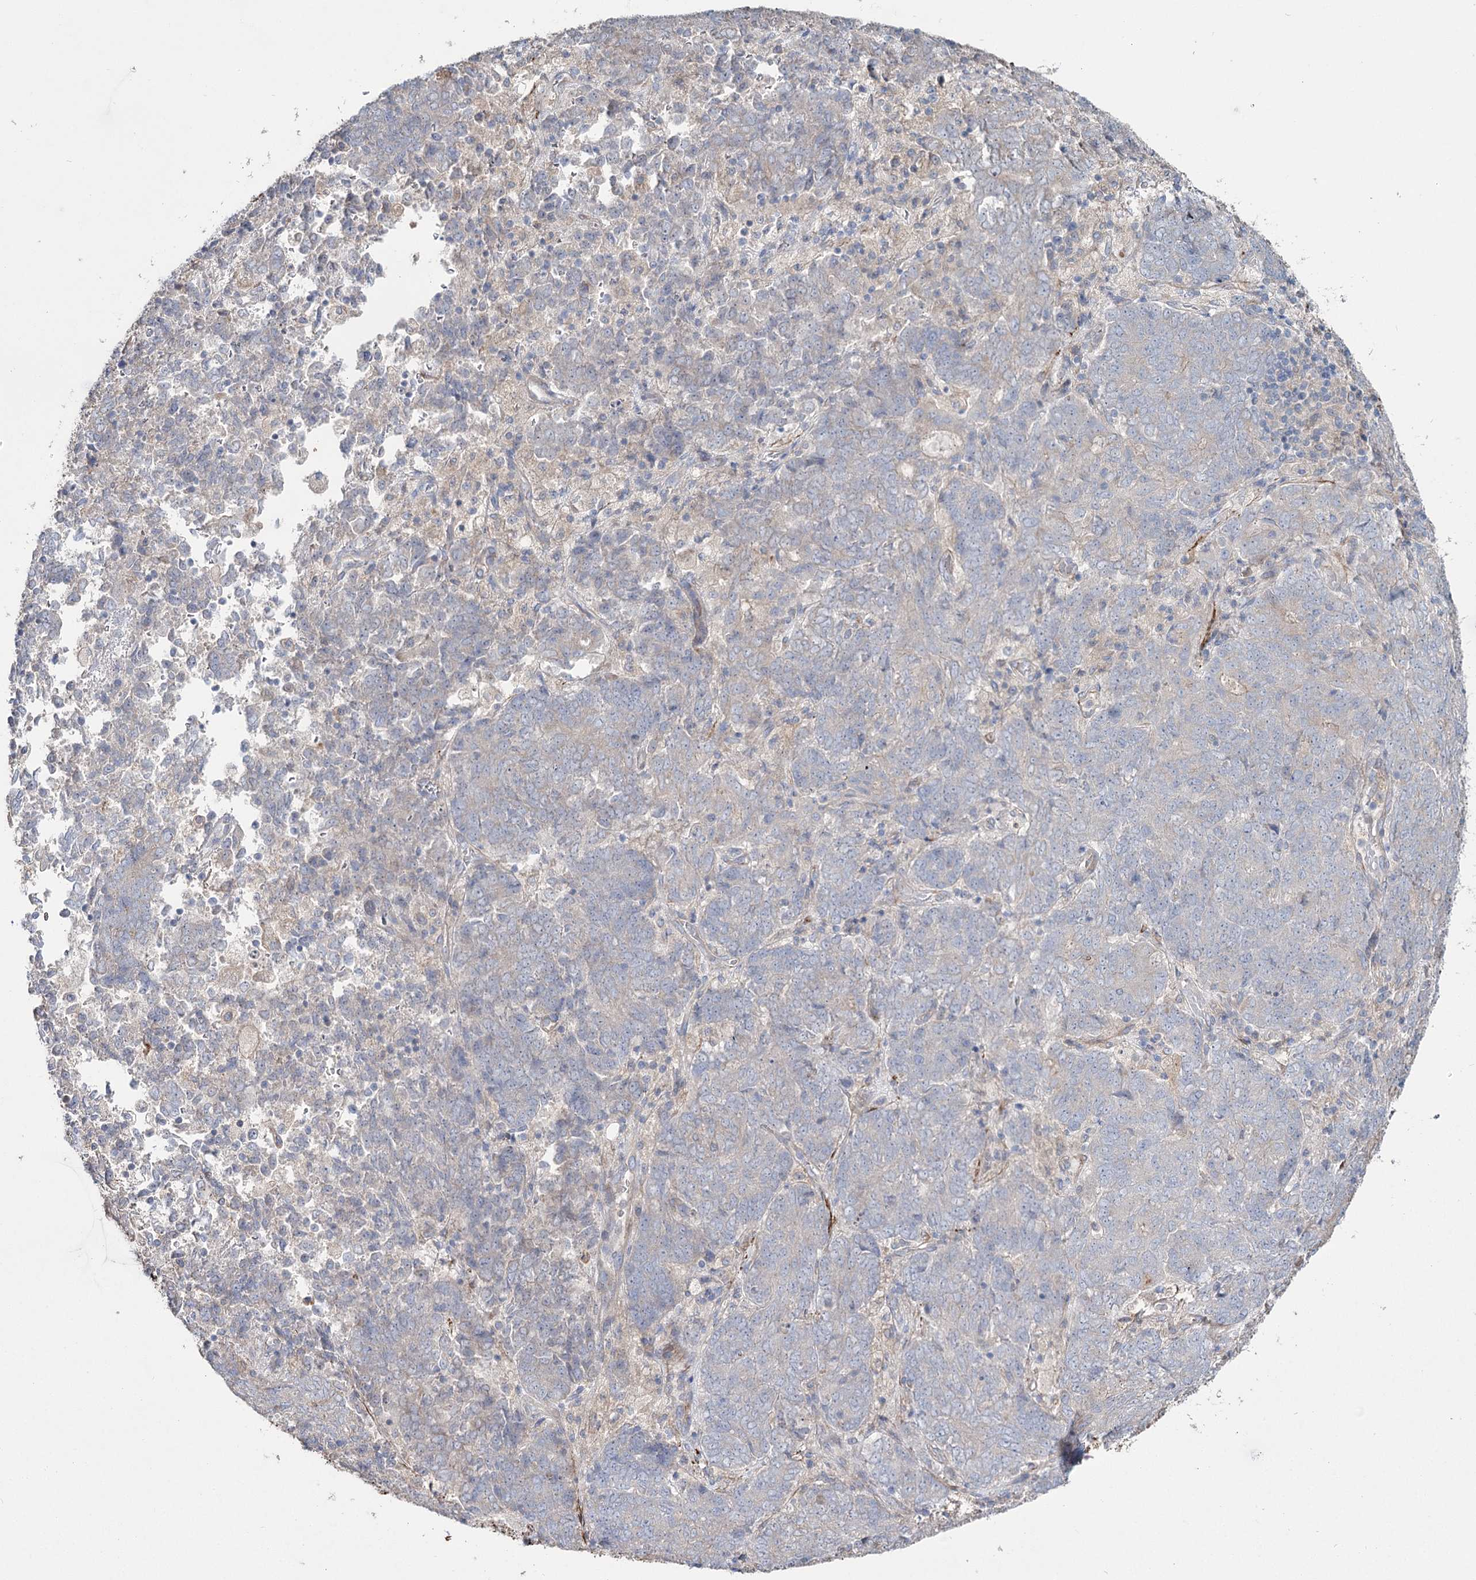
{"staining": {"intensity": "negative", "quantity": "none", "location": "none"}, "tissue": "endometrial cancer", "cell_type": "Tumor cells", "image_type": "cancer", "snomed": [{"axis": "morphology", "description": "Adenocarcinoma, NOS"}, {"axis": "topography", "description": "Endometrium"}], "caption": "Tumor cells show no significant positivity in adenocarcinoma (endometrial).", "gene": "SUMF1", "patient": {"sex": "female", "age": 80}}